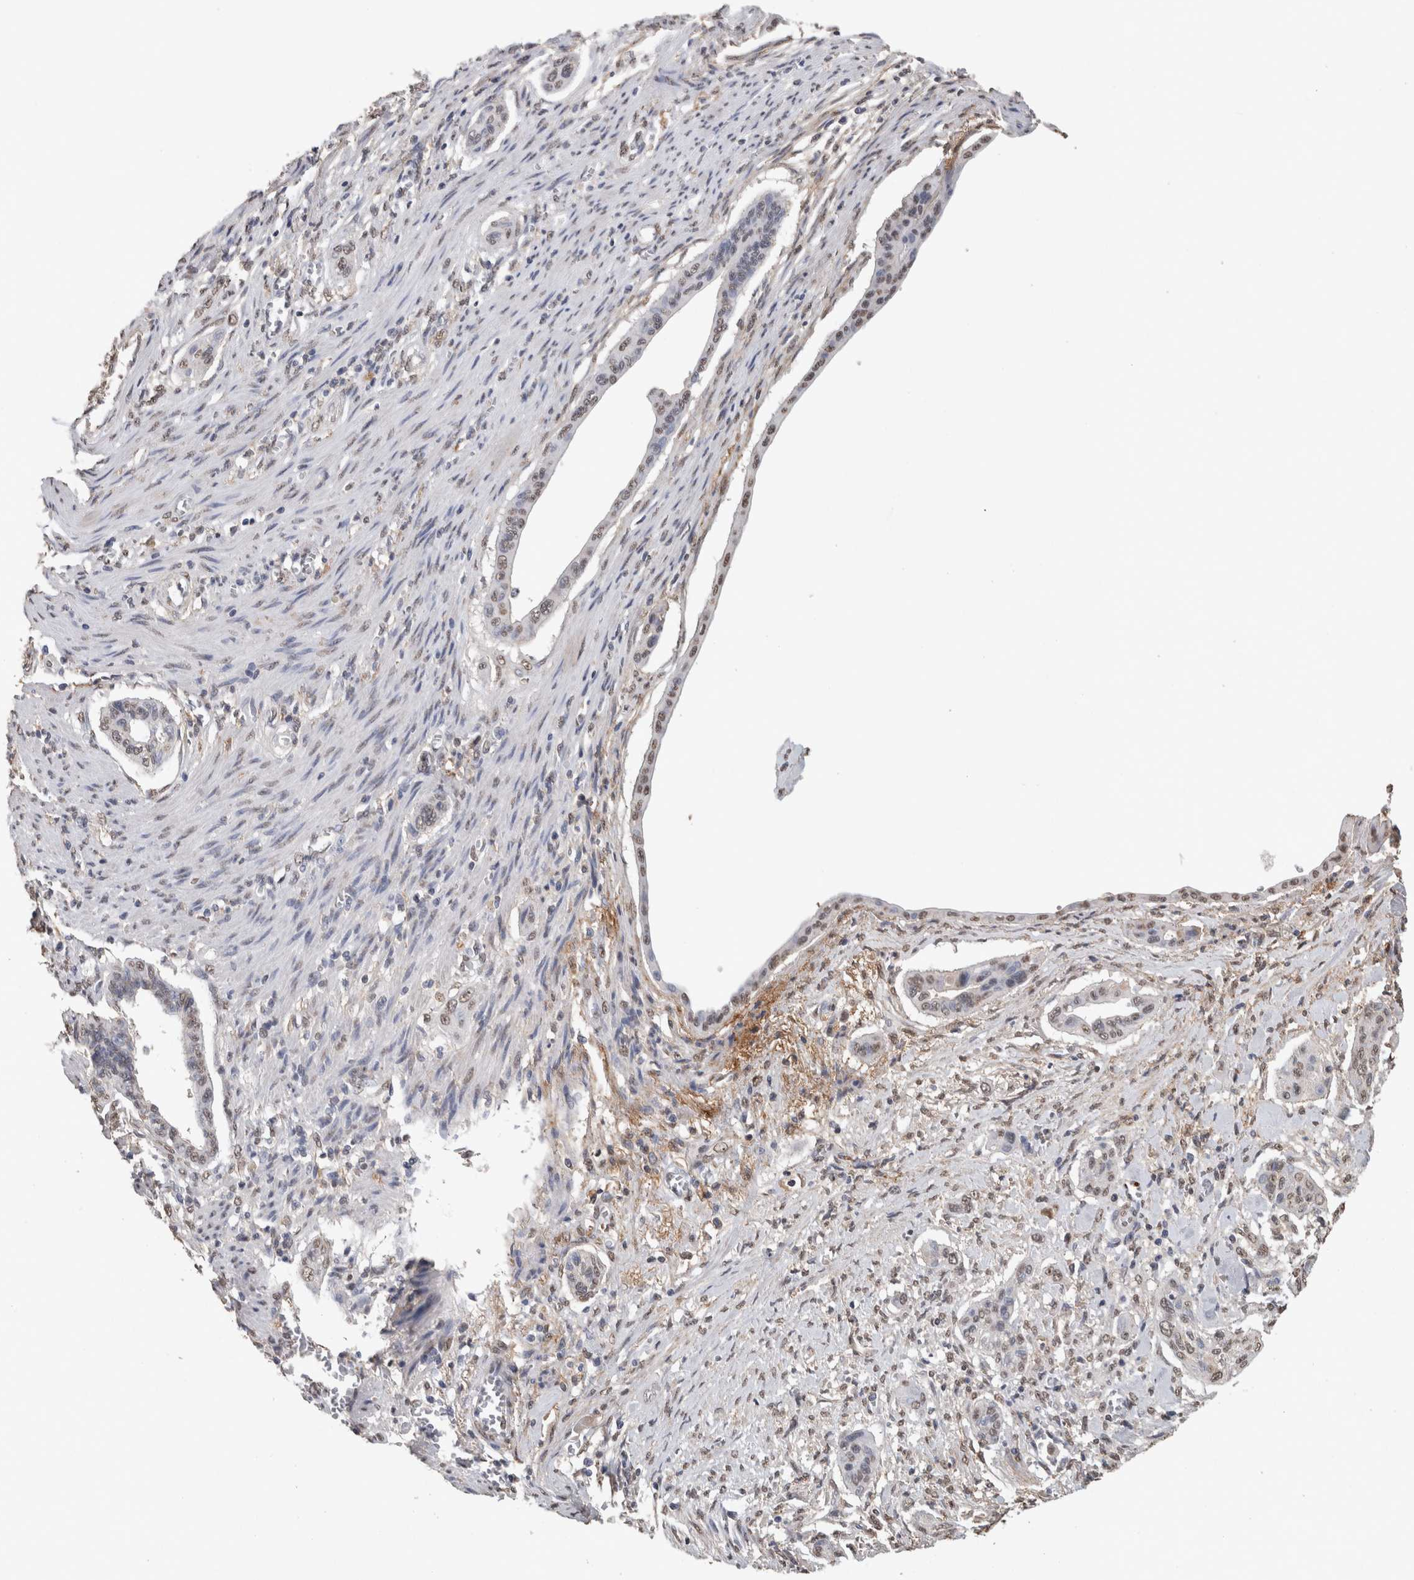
{"staining": {"intensity": "weak", "quantity": ">75%", "location": "nuclear"}, "tissue": "pancreatic cancer", "cell_type": "Tumor cells", "image_type": "cancer", "snomed": [{"axis": "morphology", "description": "Adenocarcinoma, NOS"}, {"axis": "topography", "description": "Pancreas"}], "caption": "About >75% of tumor cells in pancreatic adenocarcinoma exhibit weak nuclear protein staining as visualized by brown immunohistochemical staining.", "gene": "LTBP1", "patient": {"sex": "male", "age": 77}}